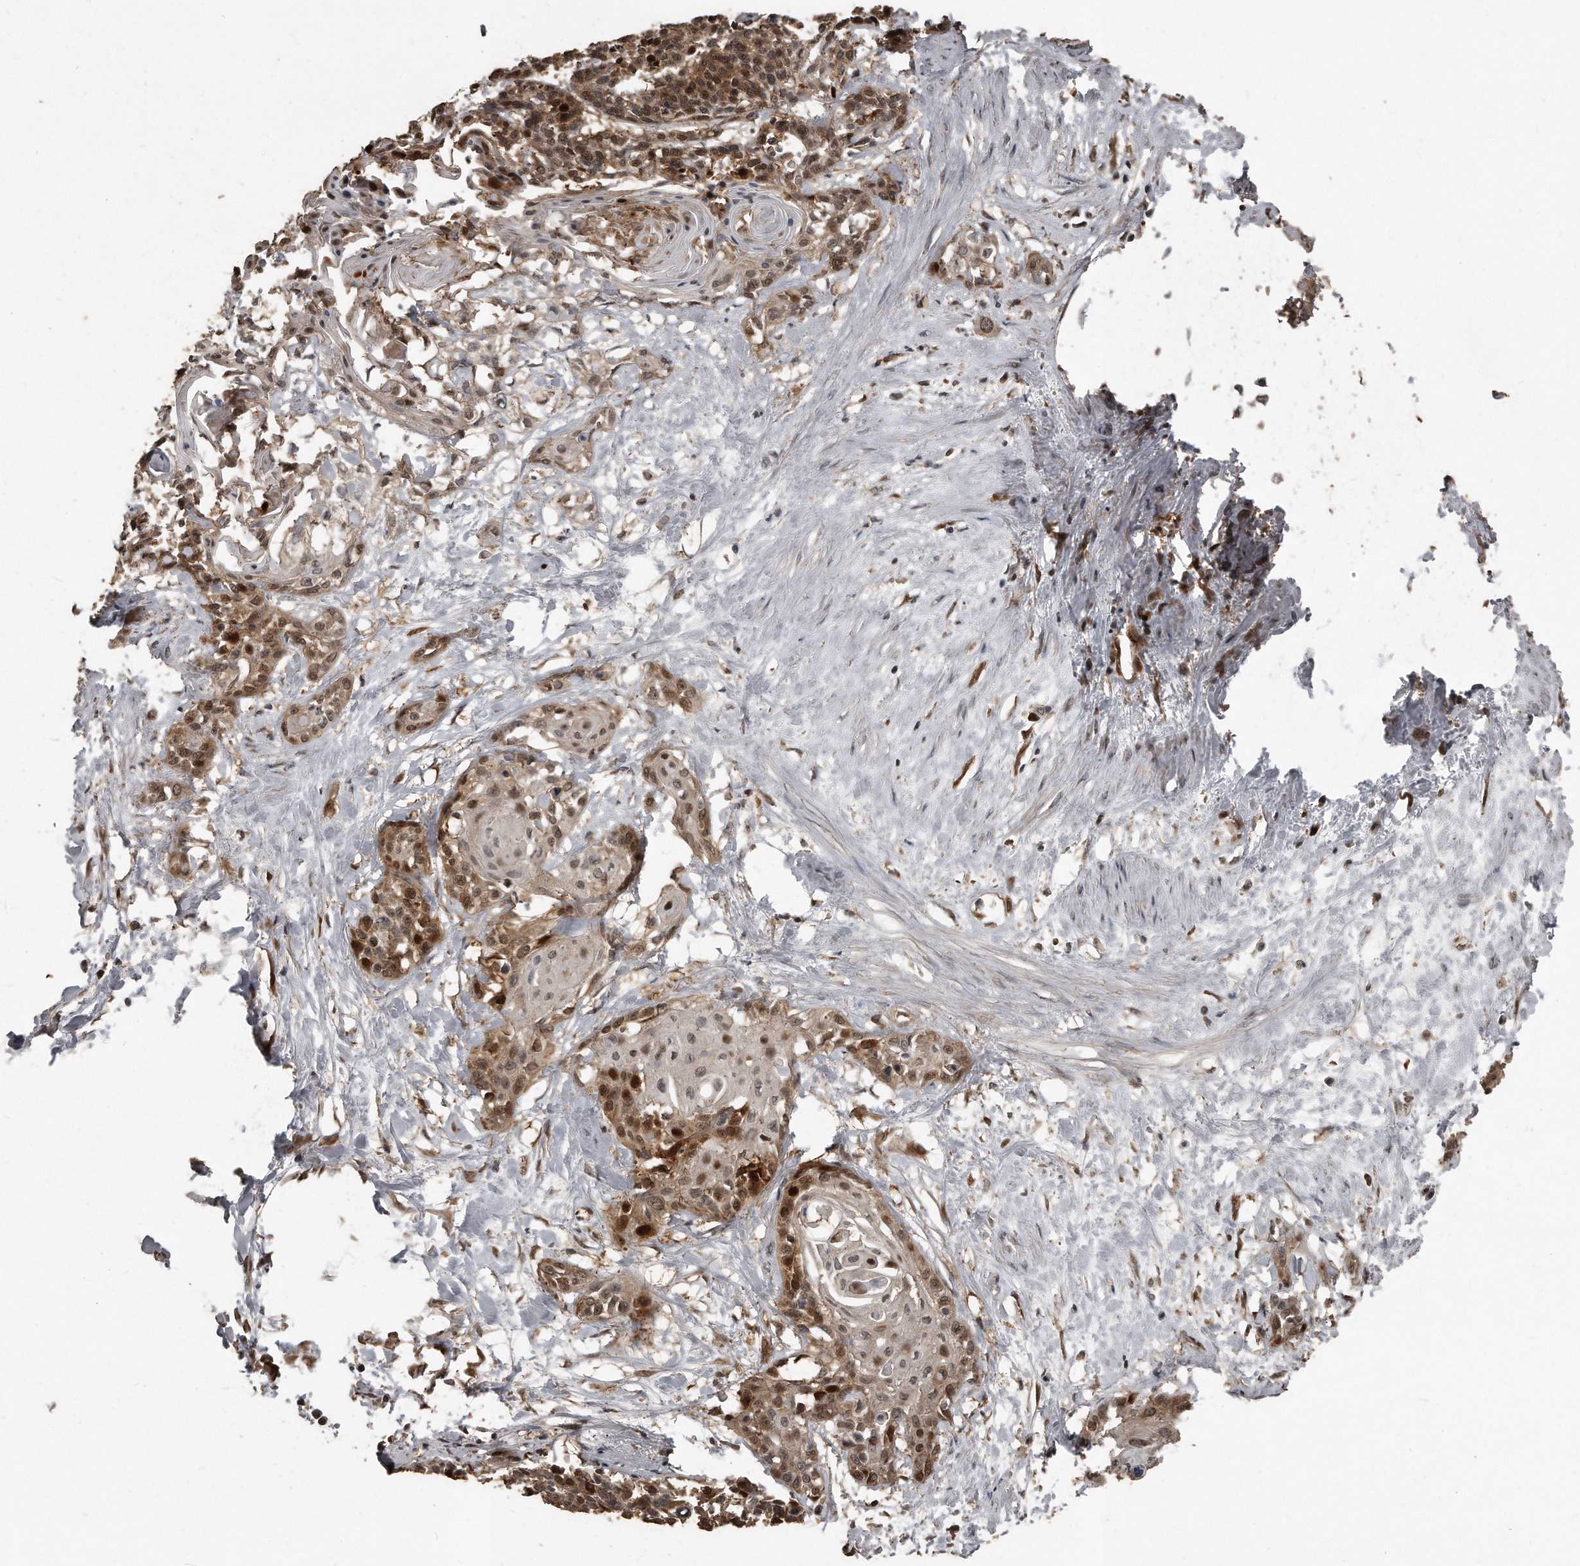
{"staining": {"intensity": "moderate", "quantity": "25%-75%", "location": "cytoplasmic/membranous,nuclear"}, "tissue": "cervical cancer", "cell_type": "Tumor cells", "image_type": "cancer", "snomed": [{"axis": "morphology", "description": "Squamous cell carcinoma, NOS"}, {"axis": "topography", "description": "Cervix"}], "caption": "Protein staining demonstrates moderate cytoplasmic/membranous and nuclear staining in about 25%-75% of tumor cells in squamous cell carcinoma (cervical).", "gene": "GCH1", "patient": {"sex": "female", "age": 57}}